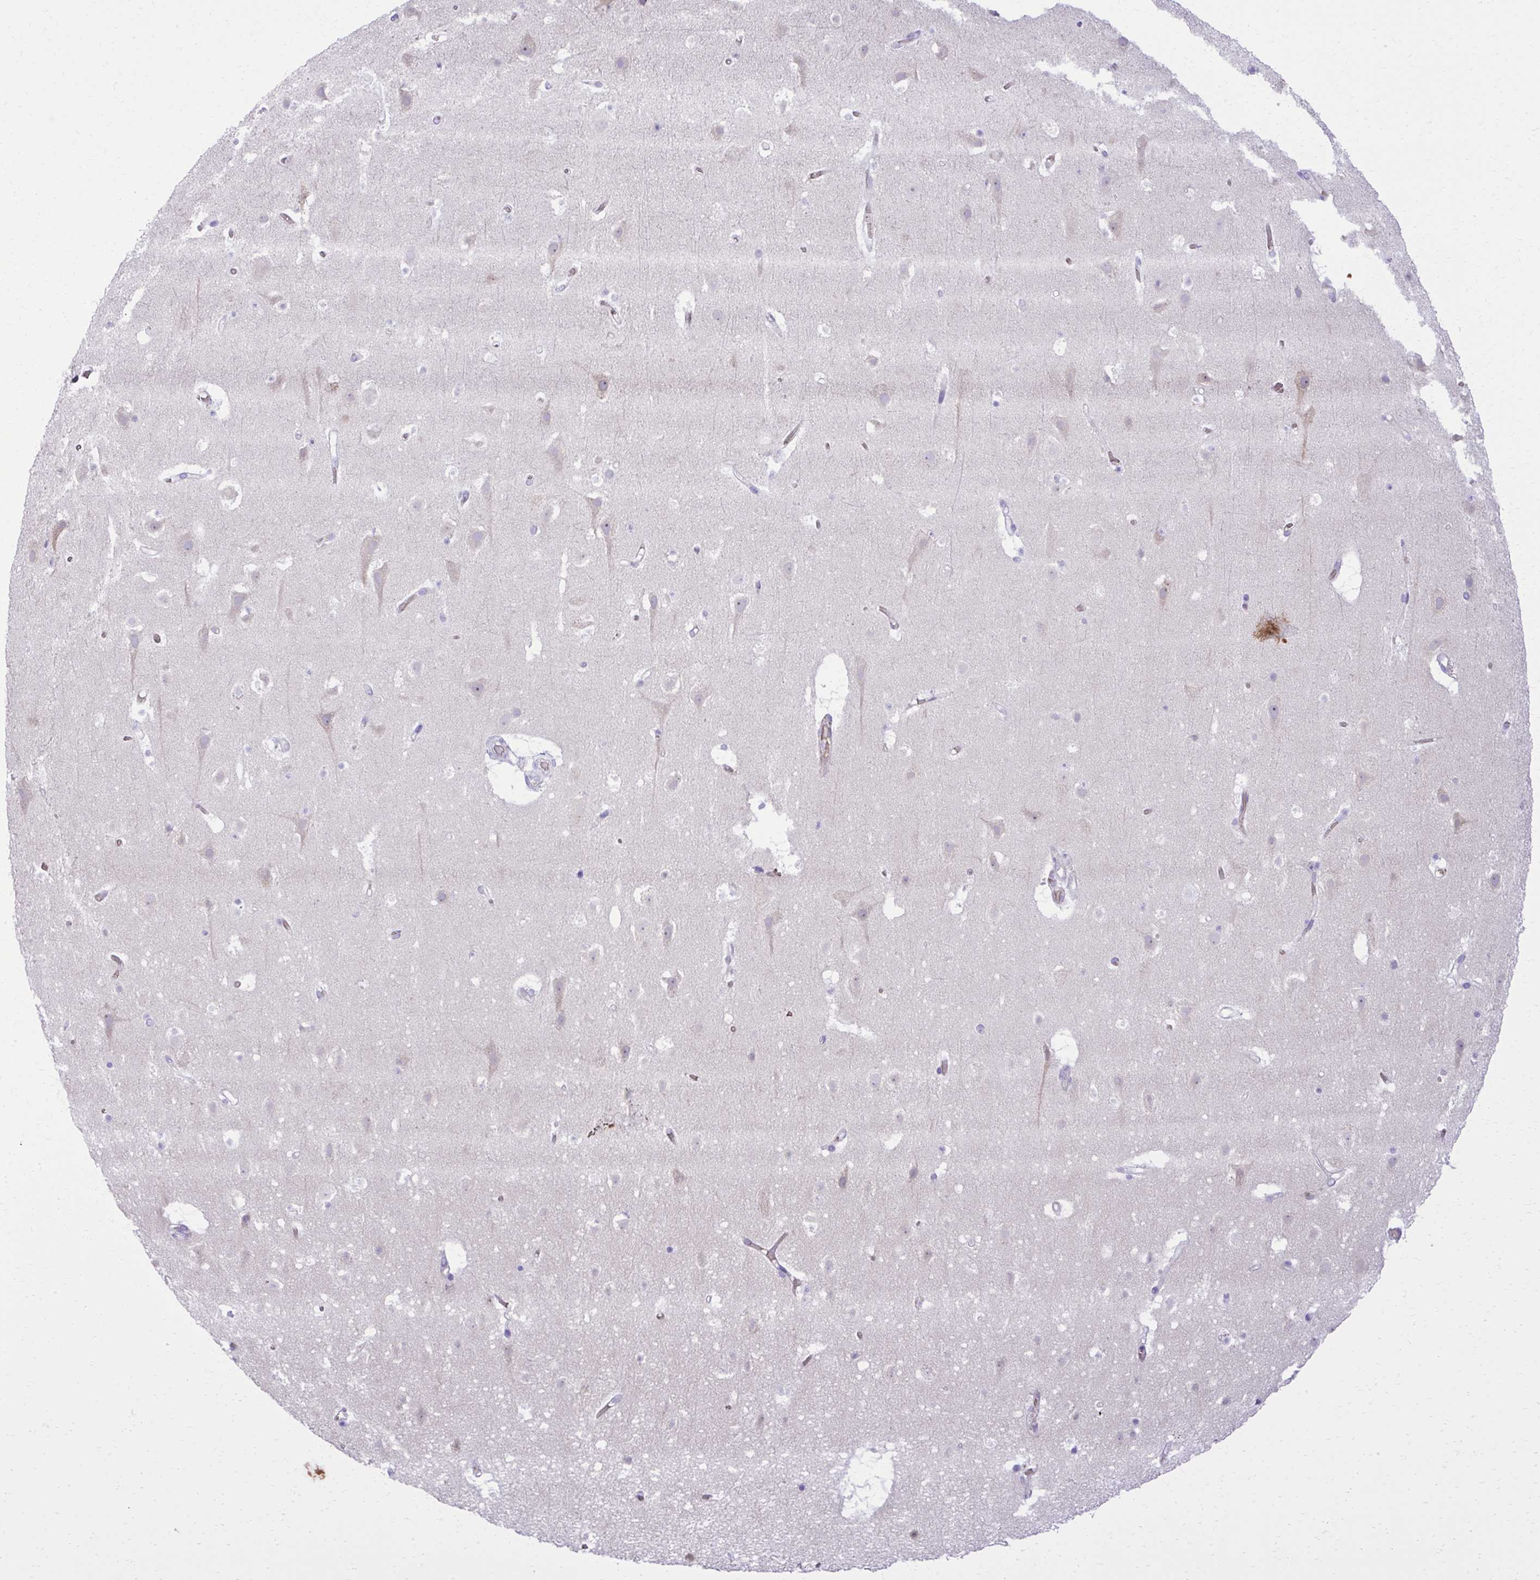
{"staining": {"intensity": "negative", "quantity": "none", "location": "none"}, "tissue": "cerebral cortex", "cell_type": "Endothelial cells", "image_type": "normal", "snomed": [{"axis": "morphology", "description": "Normal tissue, NOS"}, {"axis": "topography", "description": "Cerebral cortex"}], "caption": "This is a histopathology image of immunohistochemistry (IHC) staining of benign cerebral cortex, which shows no positivity in endothelial cells.", "gene": "PITPNM3", "patient": {"sex": "female", "age": 42}}